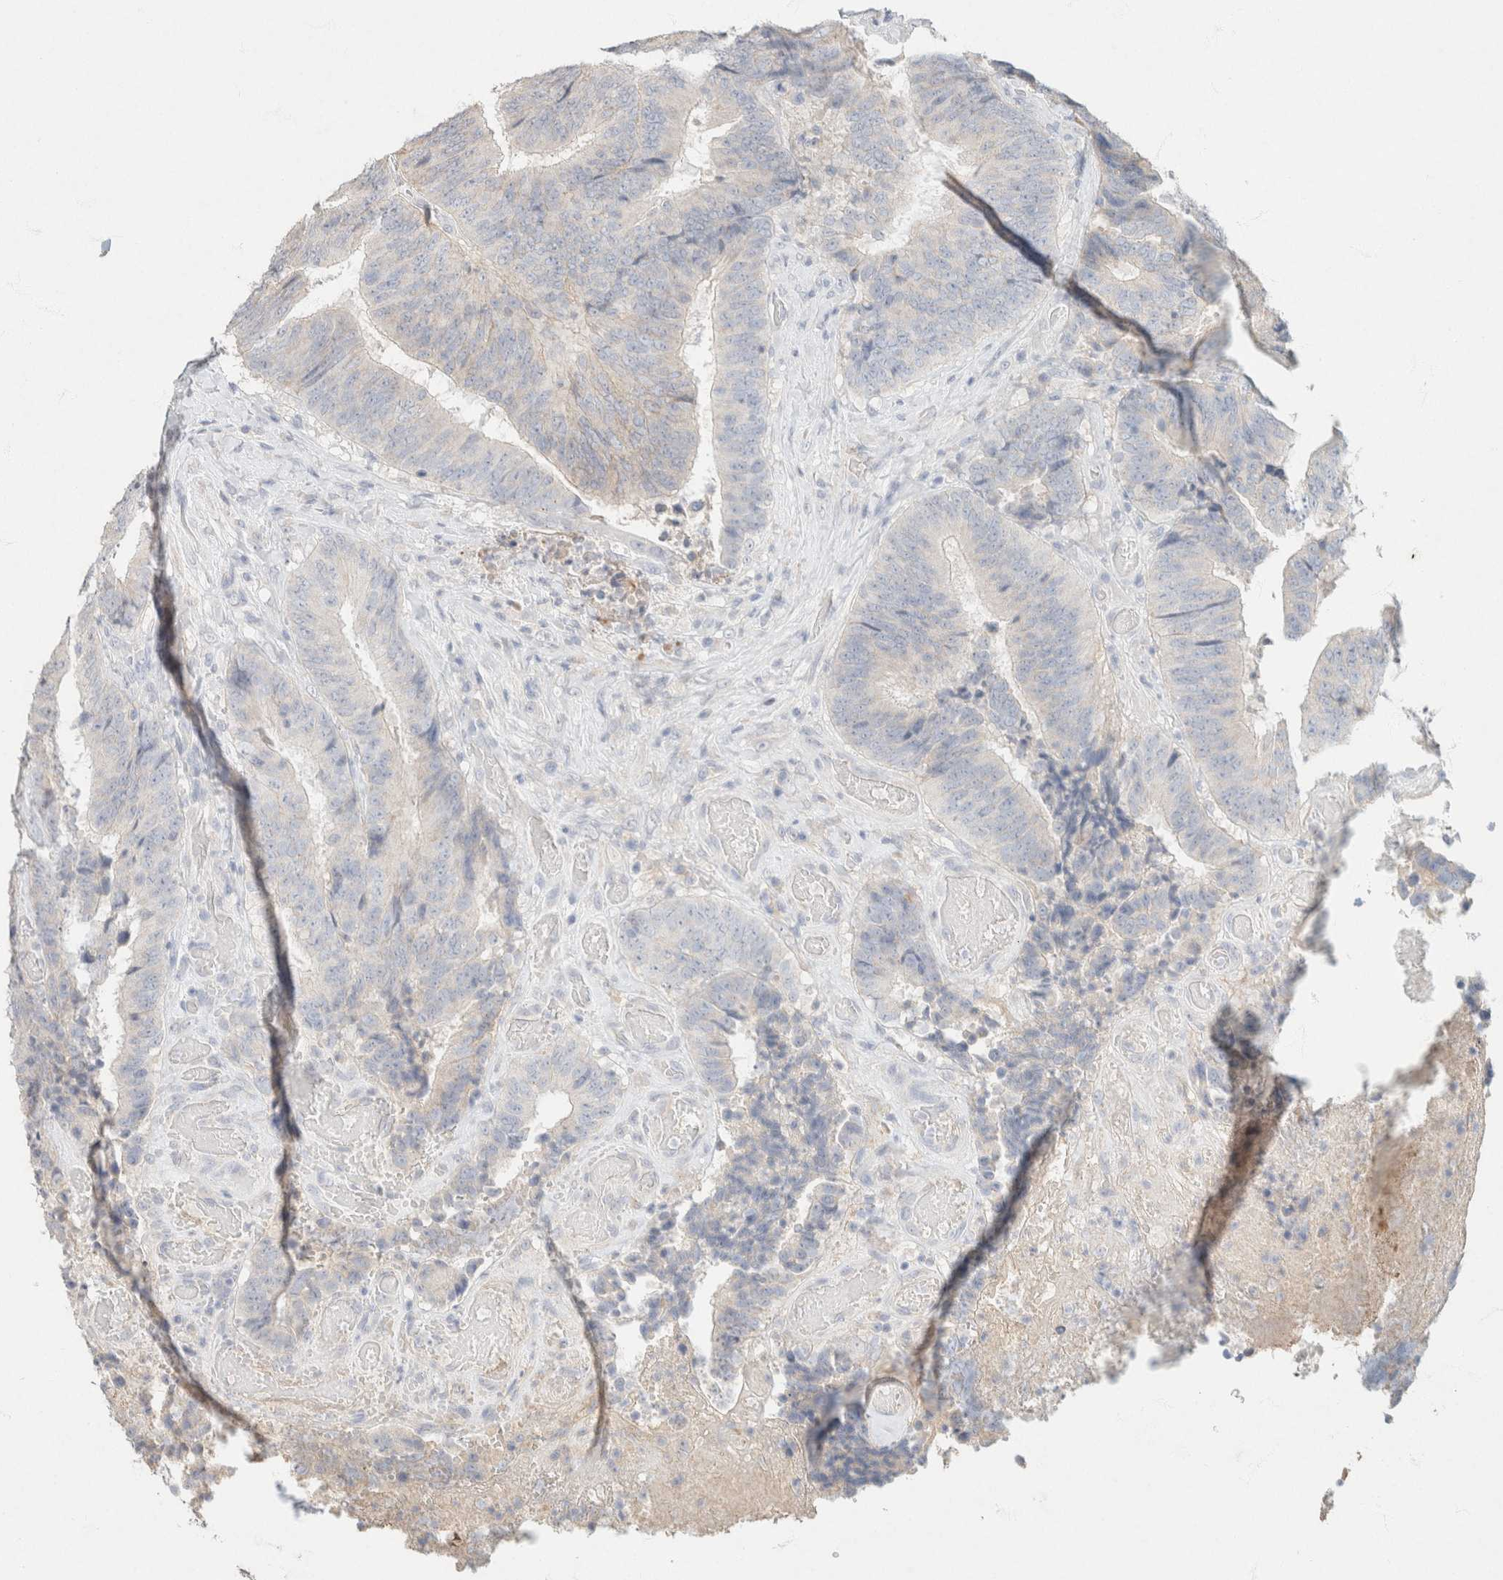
{"staining": {"intensity": "negative", "quantity": "none", "location": "none"}, "tissue": "colorectal cancer", "cell_type": "Tumor cells", "image_type": "cancer", "snomed": [{"axis": "morphology", "description": "Adenocarcinoma, NOS"}, {"axis": "topography", "description": "Rectum"}], "caption": "IHC histopathology image of neoplastic tissue: colorectal adenocarcinoma stained with DAB (3,3'-diaminobenzidine) displays no significant protein staining in tumor cells.", "gene": "CA12", "patient": {"sex": "male", "age": 72}}